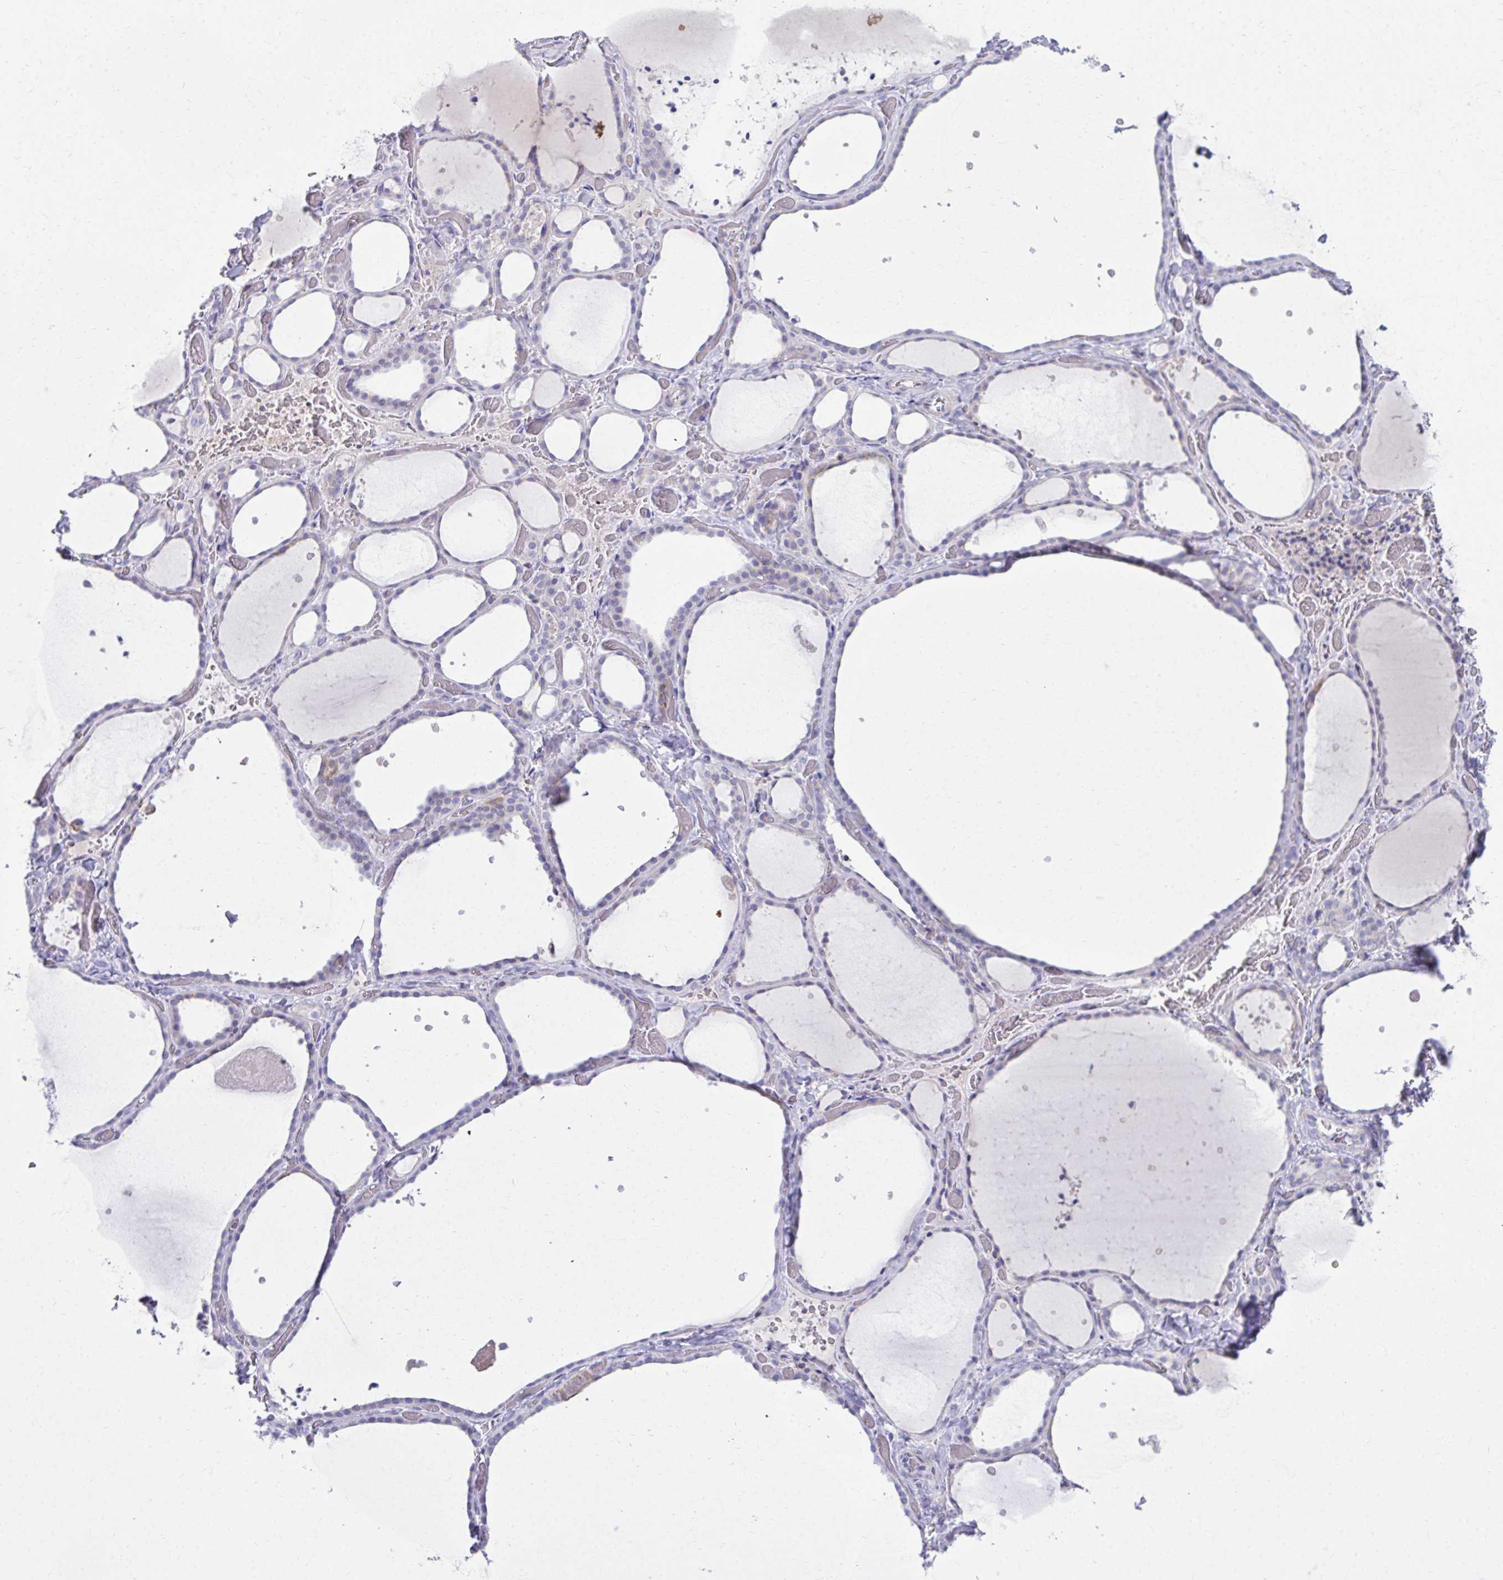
{"staining": {"intensity": "negative", "quantity": "none", "location": "none"}, "tissue": "thyroid gland", "cell_type": "Glandular cells", "image_type": "normal", "snomed": [{"axis": "morphology", "description": "Normal tissue, NOS"}, {"axis": "topography", "description": "Thyroid gland"}], "caption": "This is an IHC histopathology image of unremarkable human thyroid gland. There is no staining in glandular cells.", "gene": "OR7A5", "patient": {"sex": "female", "age": 36}}